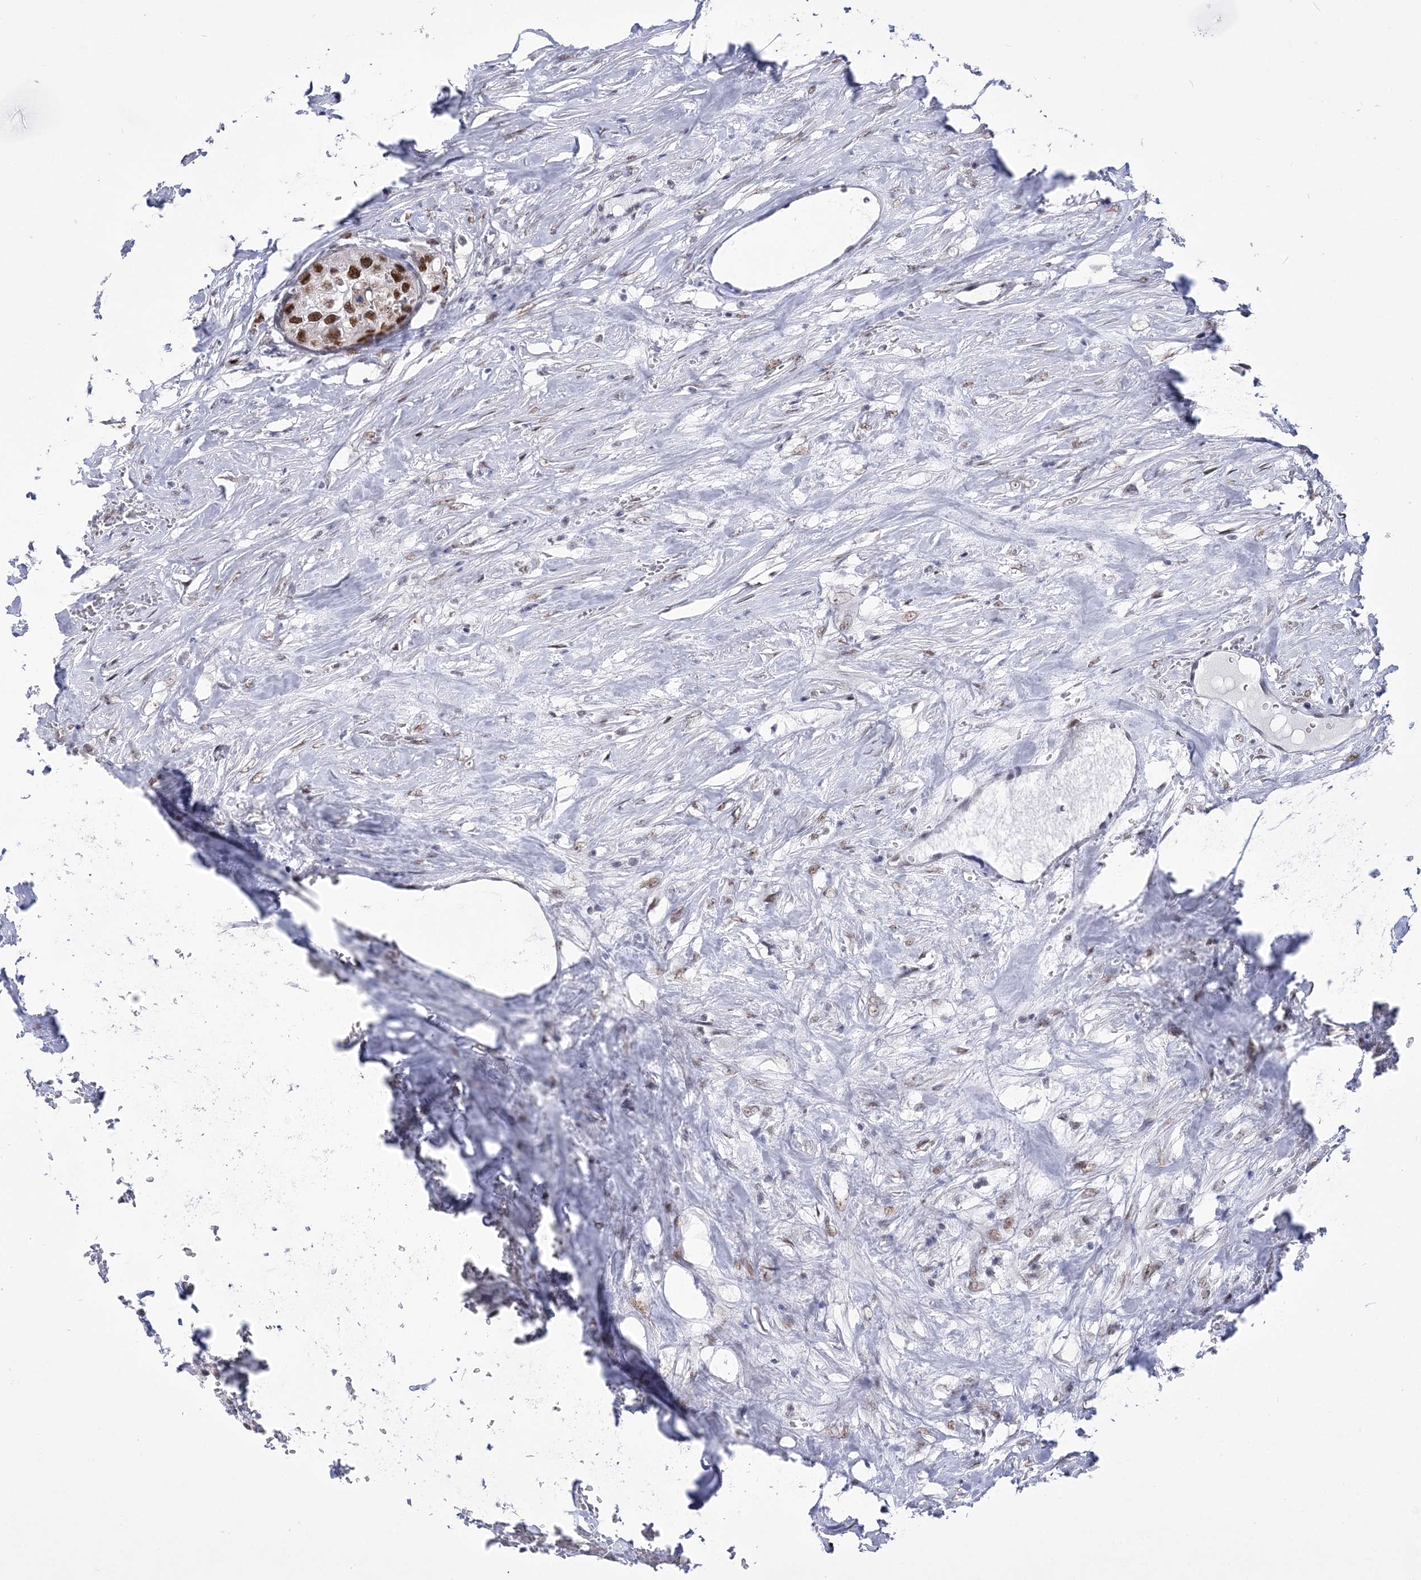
{"staining": {"intensity": "strong", "quantity": ">75%", "location": "nuclear"}, "tissue": "urothelial cancer", "cell_type": "Tumor cells", "image_type": "cancer", "snomed": [{"axis": "morphology", "description": "Urothelial carcinoma, High grade"}, {"axis": "topography", "description": "Urinary bladder"}], "caption": "A high amount of strong nuclear expression is identified in approximately >75% of tumor cells in high-grade urothelial carcinoma tissue. The protein of interest is shown in brown color, while the nuclei are stained blue.", "gene": "NSUN2", "patient": {"sex": "male", "age": 64}}